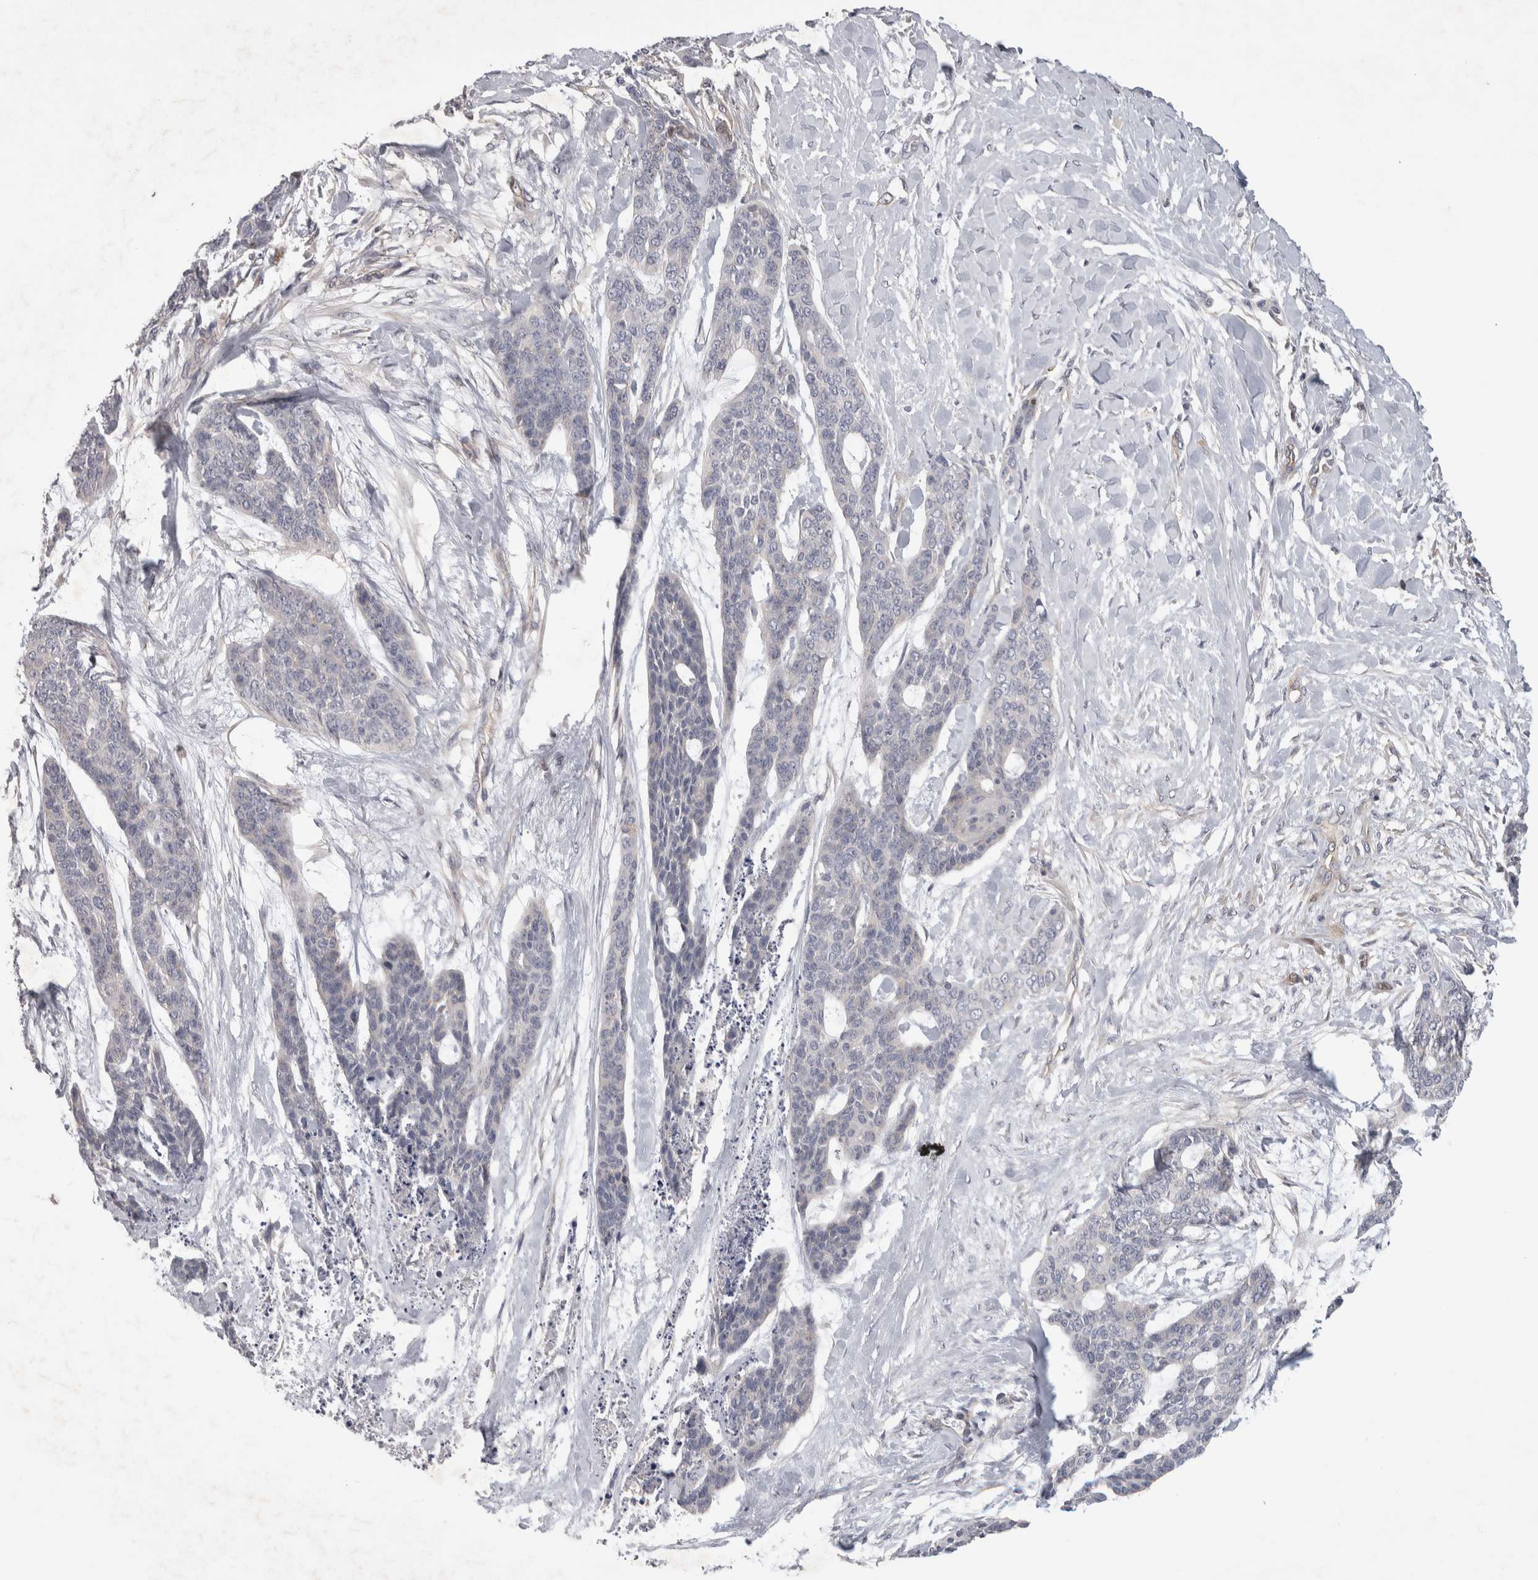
{"staining": {"intensity": "negative", "quantity": "none", "location": "none"}, "tissue": "skin cancer", "cell_type": "Tumor cells", "image_type": "cancer", "snomed": [{"axis": "morphology", "description": "Basal cell carcinoma"}, {"axis": "topography", "description": "Skin"}], "caption": "High power microscopy histopathology image of an immunohistochemistry (IHC) micrograph of skin cancer (basal cell carcinoma), revealing no significant expression in tumor cells.", "gene": "NFKB2", "patient": {"sex": "female", "age": 64}}